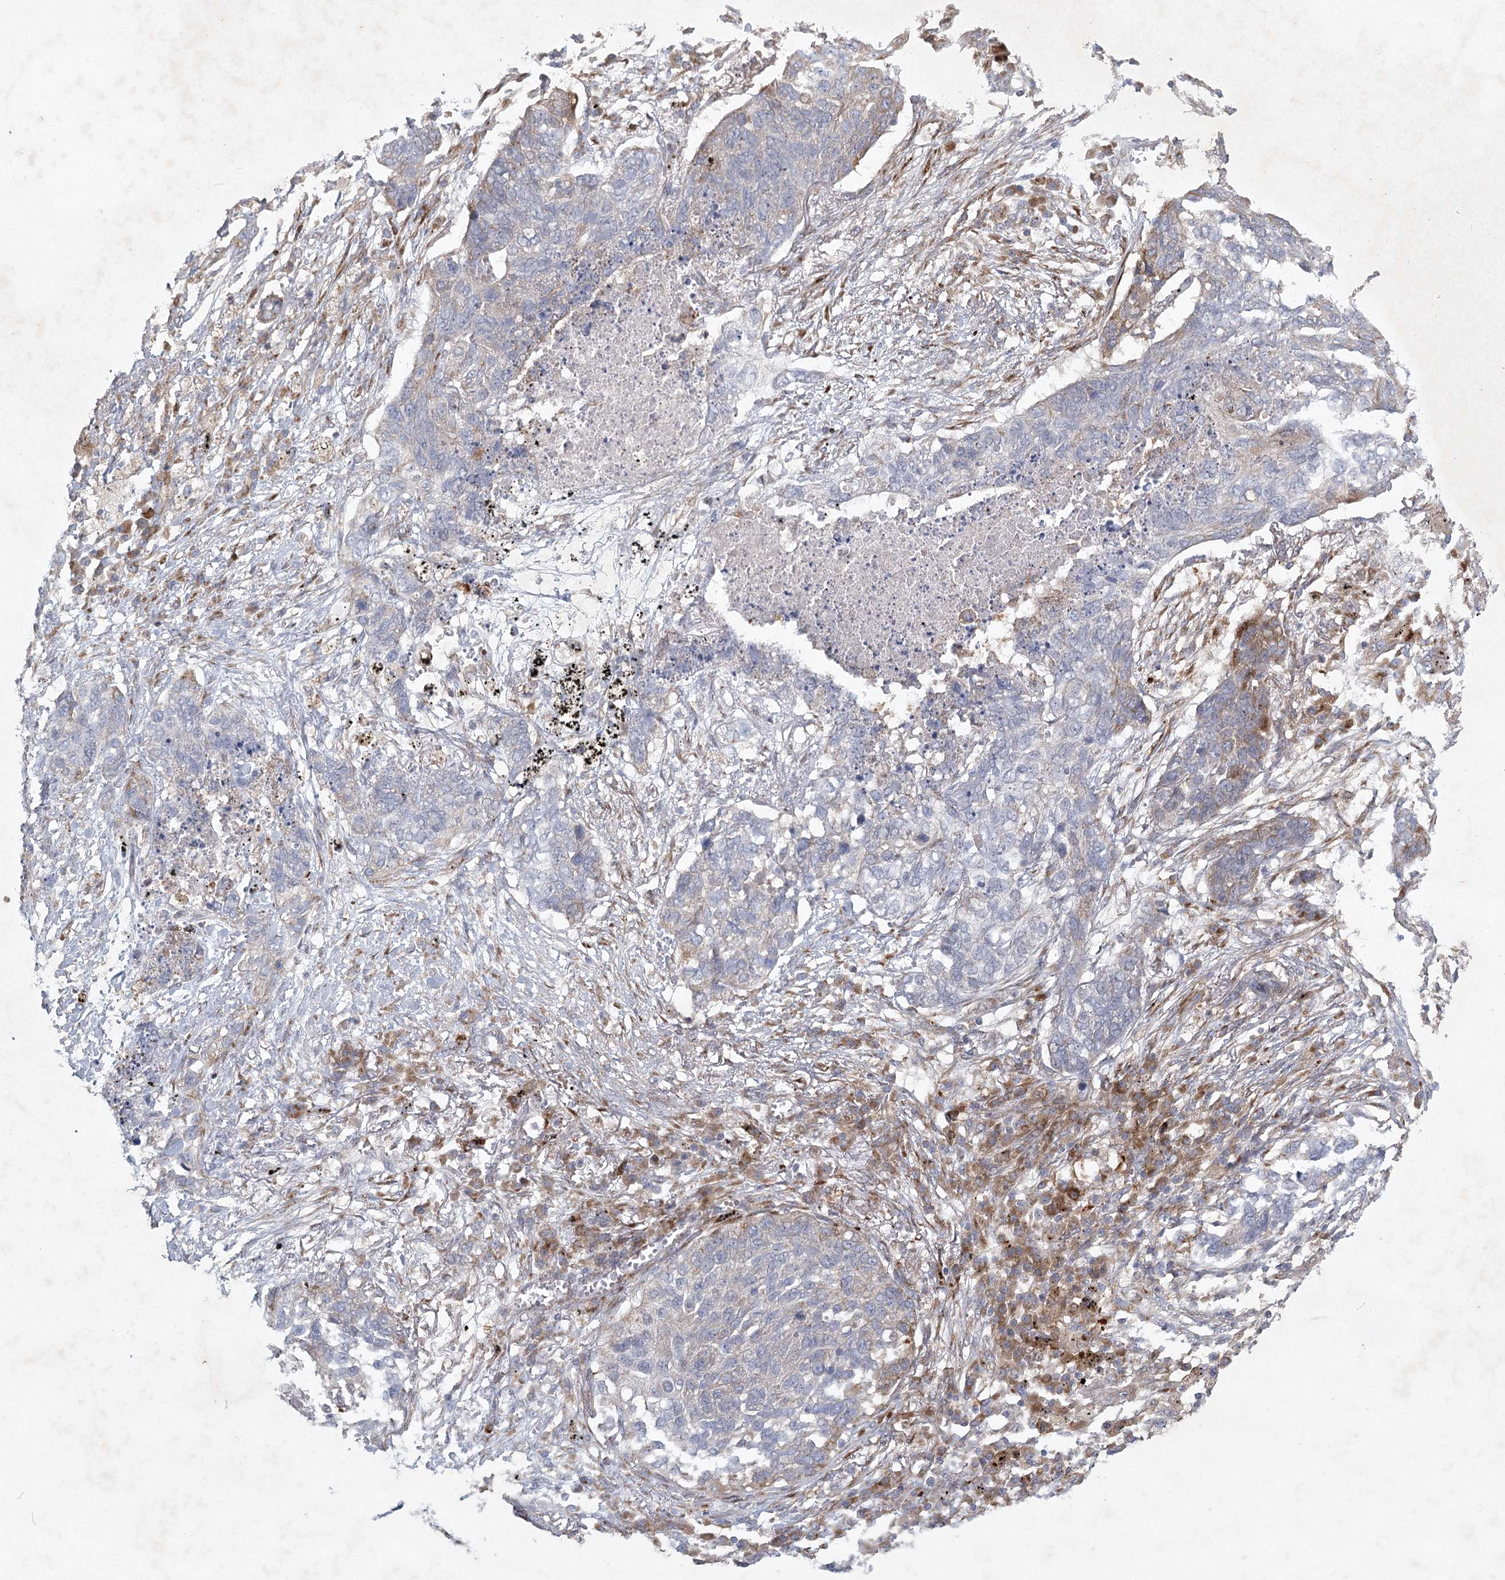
{"staining": {"intensity": "moderate", "quantity": "<25%", "location": "cytoplasmic/membranous"}, "tissue": "lung cancer", "cell_type": "Tumor cells", "image_type": "cancer", "snomed": [{"axis": "morphology", "description": "Squamous cell carcinoma, NOS"}, {"axis": "topography", "description": "Lung"}], "caption": "Human squamous cell carcinoma (lung) stained with a protein marker demonstrates moderate staining in tumor cells.", "gene": "FAM110C", "patient": {"sex": "female", "age": 63}}